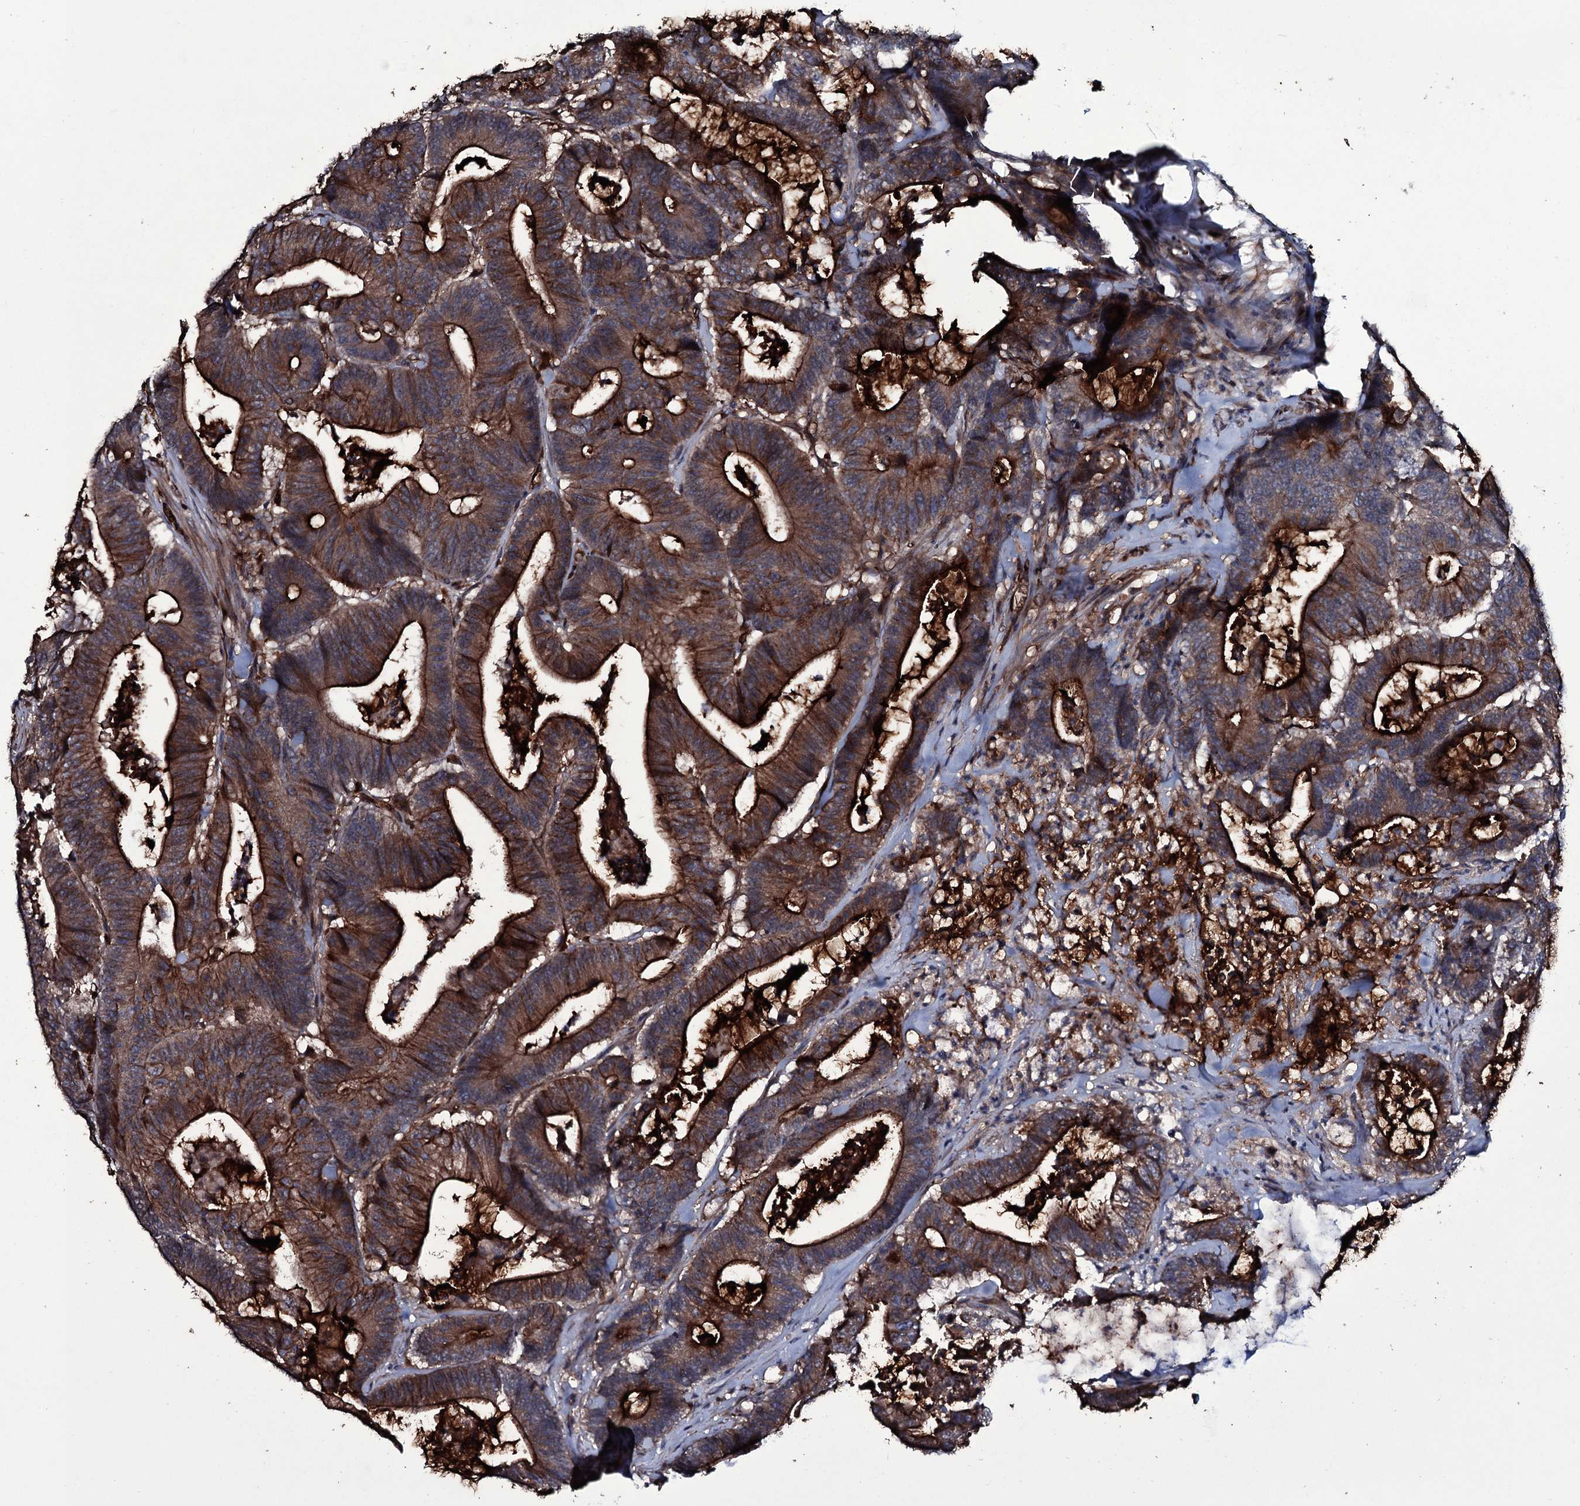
{"staining": {"intensity": "strong", "quantity": ">75%", "location": "cytoplasmic/membranous"}, "tissue": "colorectal cancer", "cell_type": "Tumor cells", "image_type": "cancer", "snomed": [{"axis": "morphology", "description": "Adenocarcinoma, NOS"}, {"axis": "topography", "description": "Colon"}], "caption": "Adenocarcinoma (colorectal) tissue displays strong cytoplasmic/membranous expression in about >75% of tumor cells", "gene": "ZSWIM8", "patient": {"sex": "female", "age": 84}}